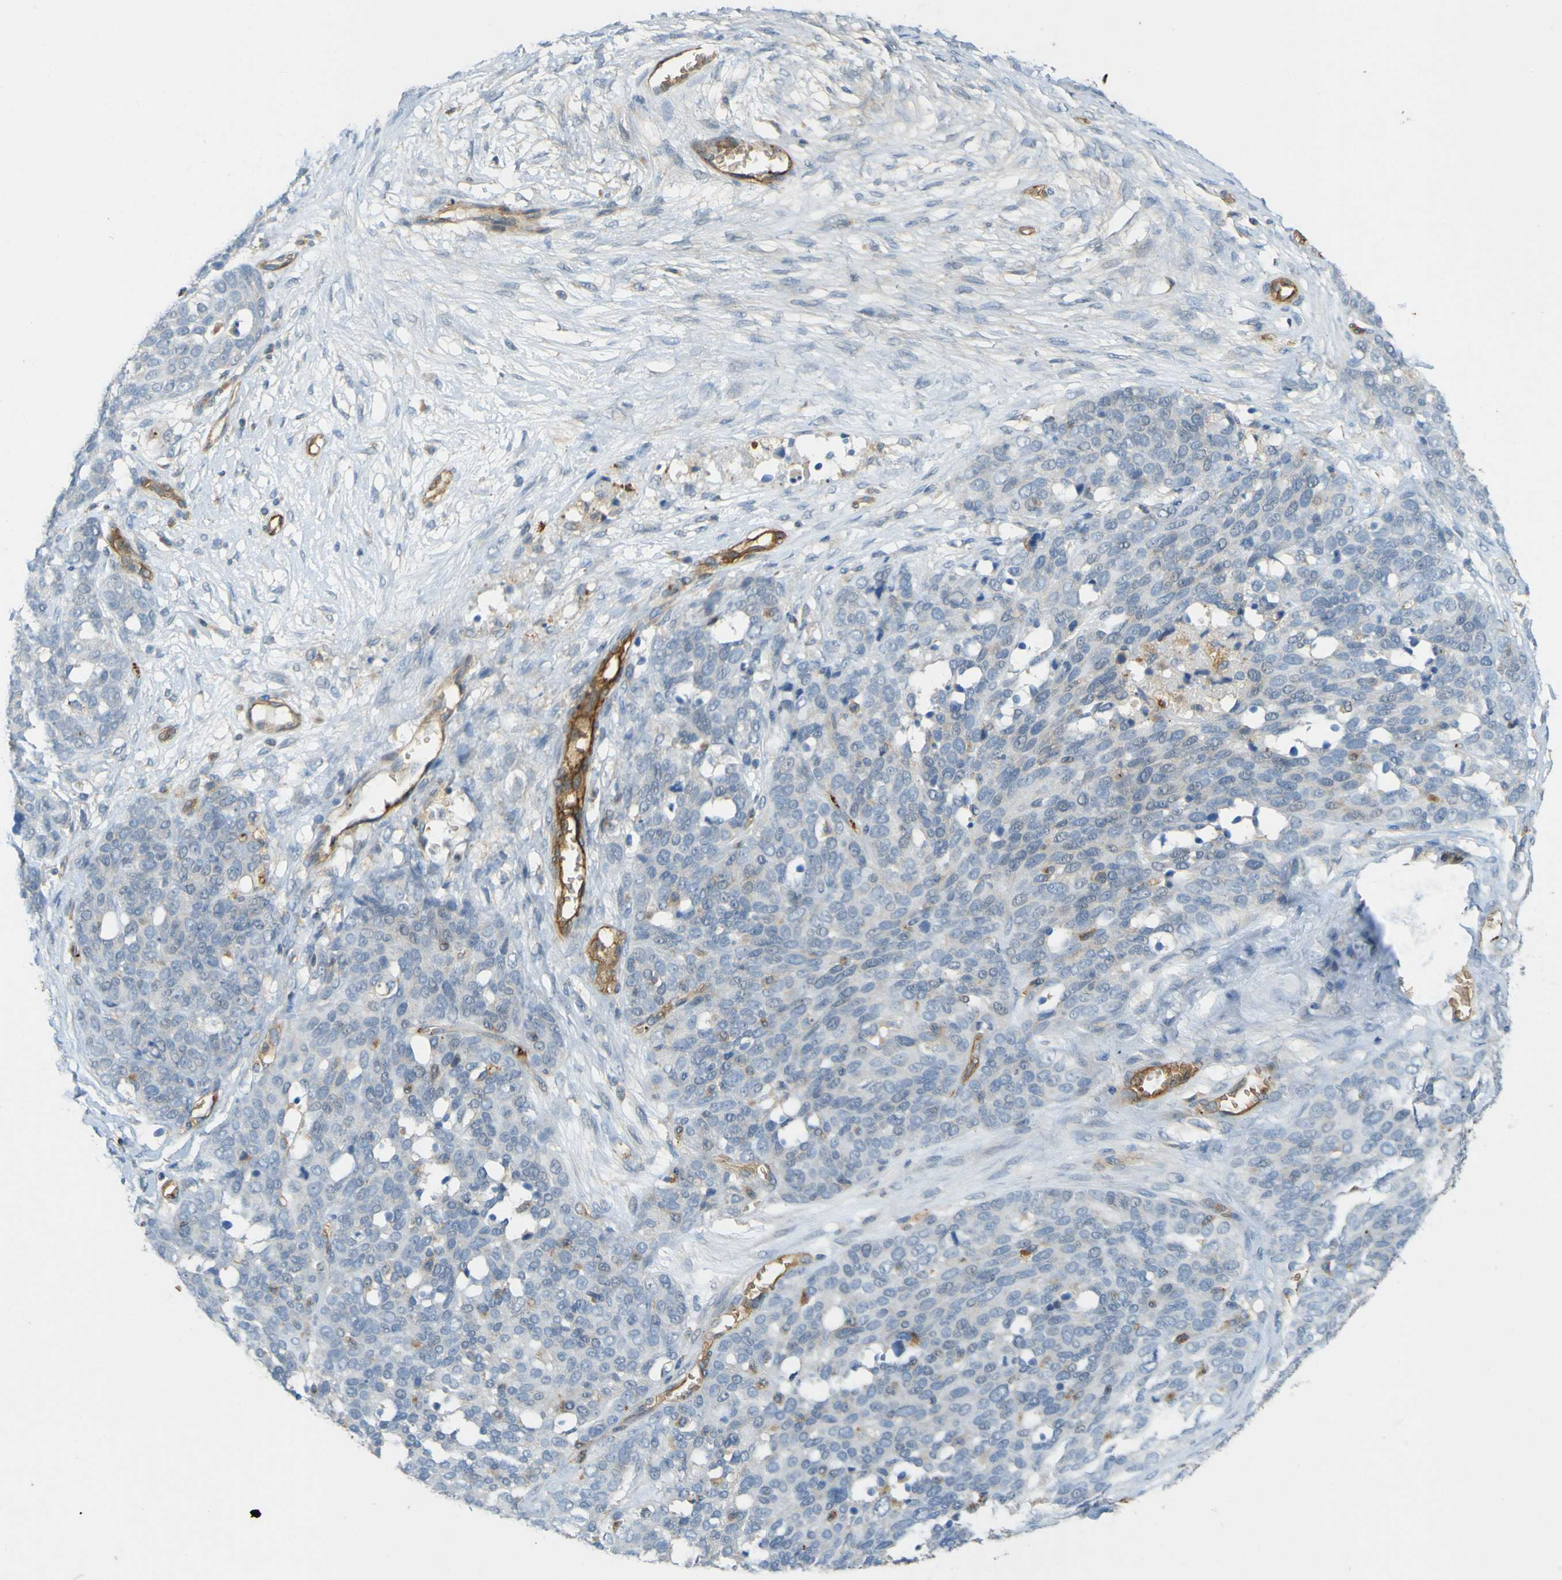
{"staining": {"intensity": "negative", "quantity": "none", "location": "none"}, "tissue": "ovarian cancer", "cell_type": "Tumor cells", "image_type": "cancer", "snomed": [{"axis": "morphology", "description": "Cystadenocarcinoma, serous, NOS"}, {"axis": "topography", "description": "Ovary"}], "caption": "A micrograph of ovarian cancer (serous cystadenocarcinoma) stained for a protein exhibits no brown staining in tumor cells.", "gene": "PLXDC1", "patient": {"sex": "female", "age": 44}}